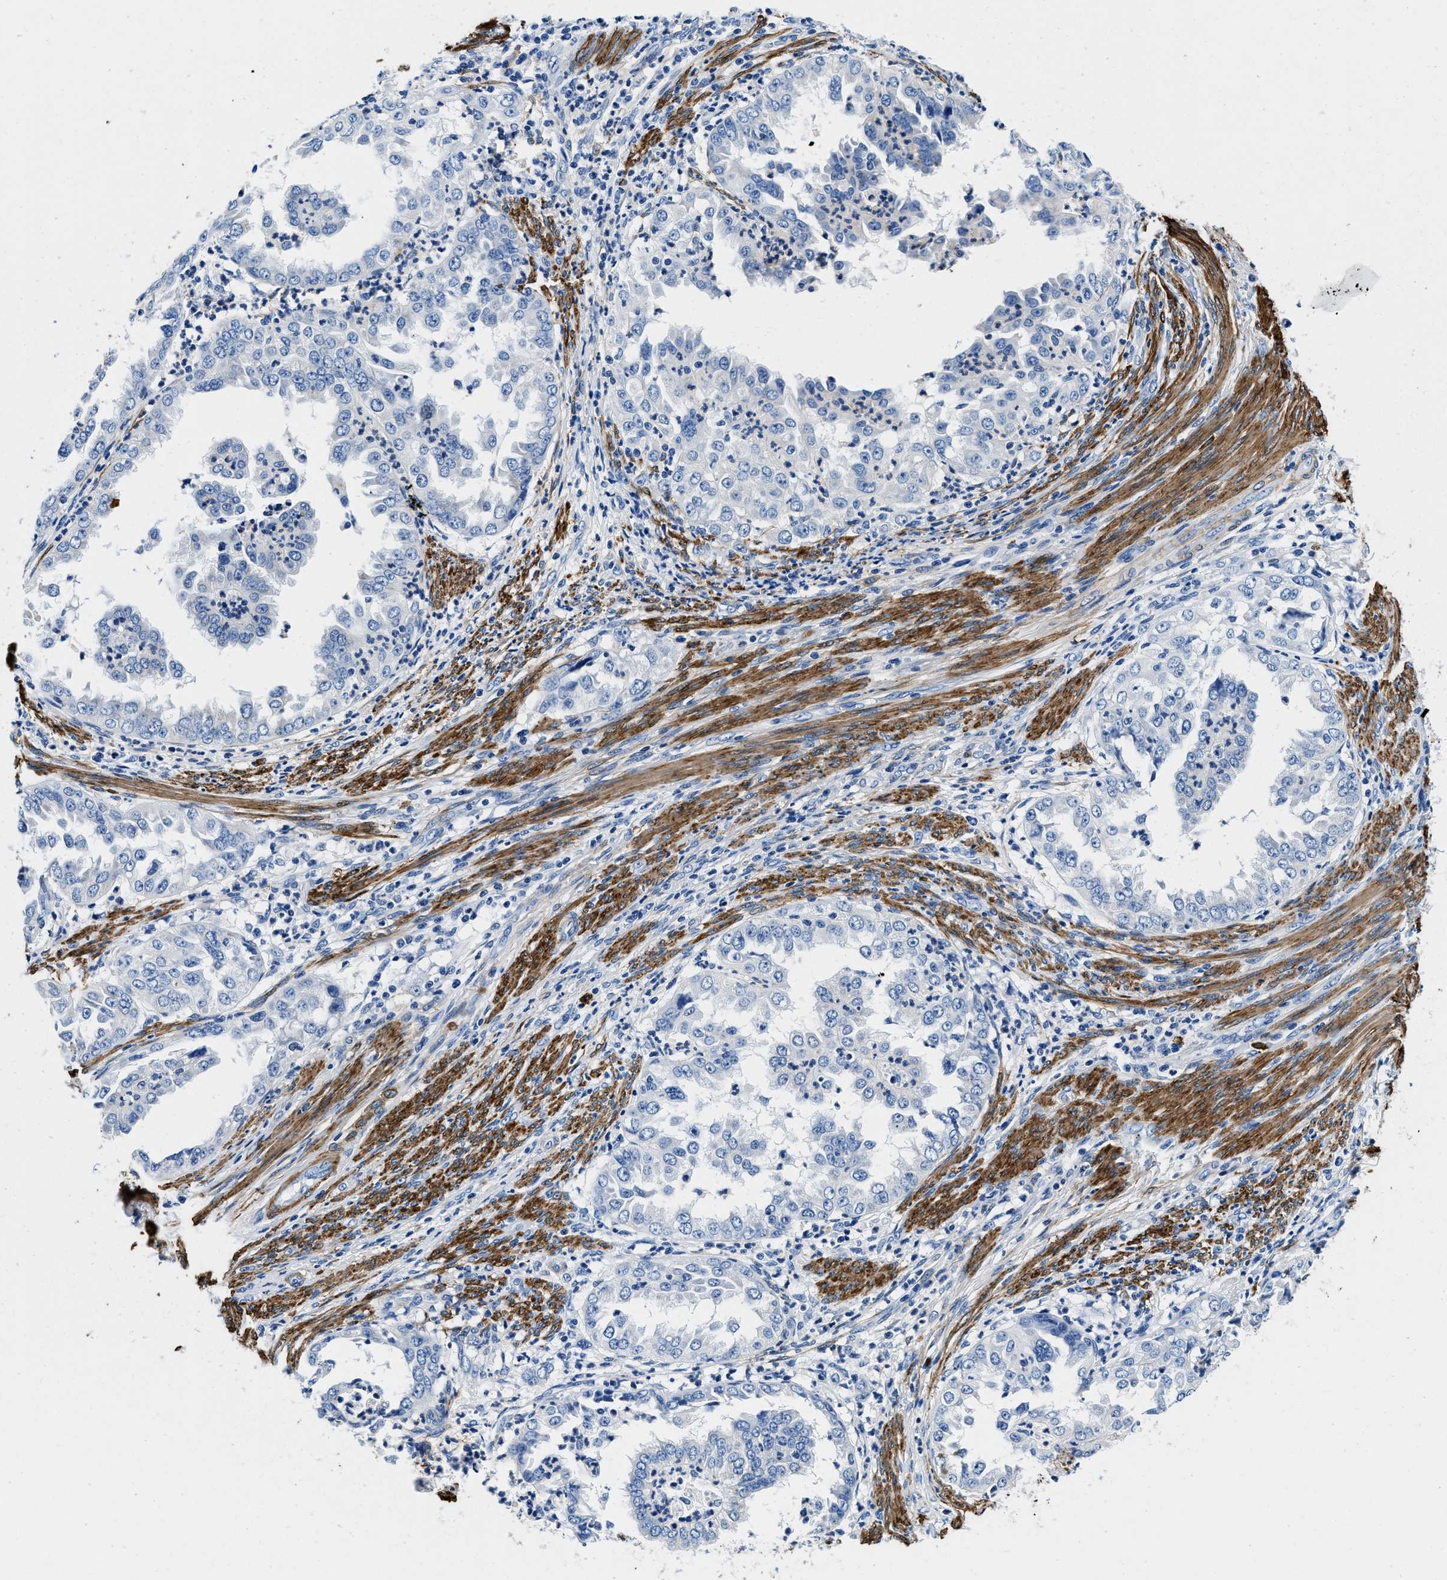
{"staining": {"intensity": "negative", "quantity": "none", "location": "none"}, "tissue": "endometrial cancer", "cell_type": "Tumor cells", "image_type": "cancer", "snomed": [{"axis": "morphology", "description": "Adenocarcinoma, NOS"}, {"axis": "topography", "description": "Endometrium"}], "caption": "A high-resolution micrograph shows IHC staining of endometrial cancer (adenocarcinoma), which demonstrates no significant staining in tumor cells.", "gene": "TEX261", "patient": {"sex": "female", "age": 85}}